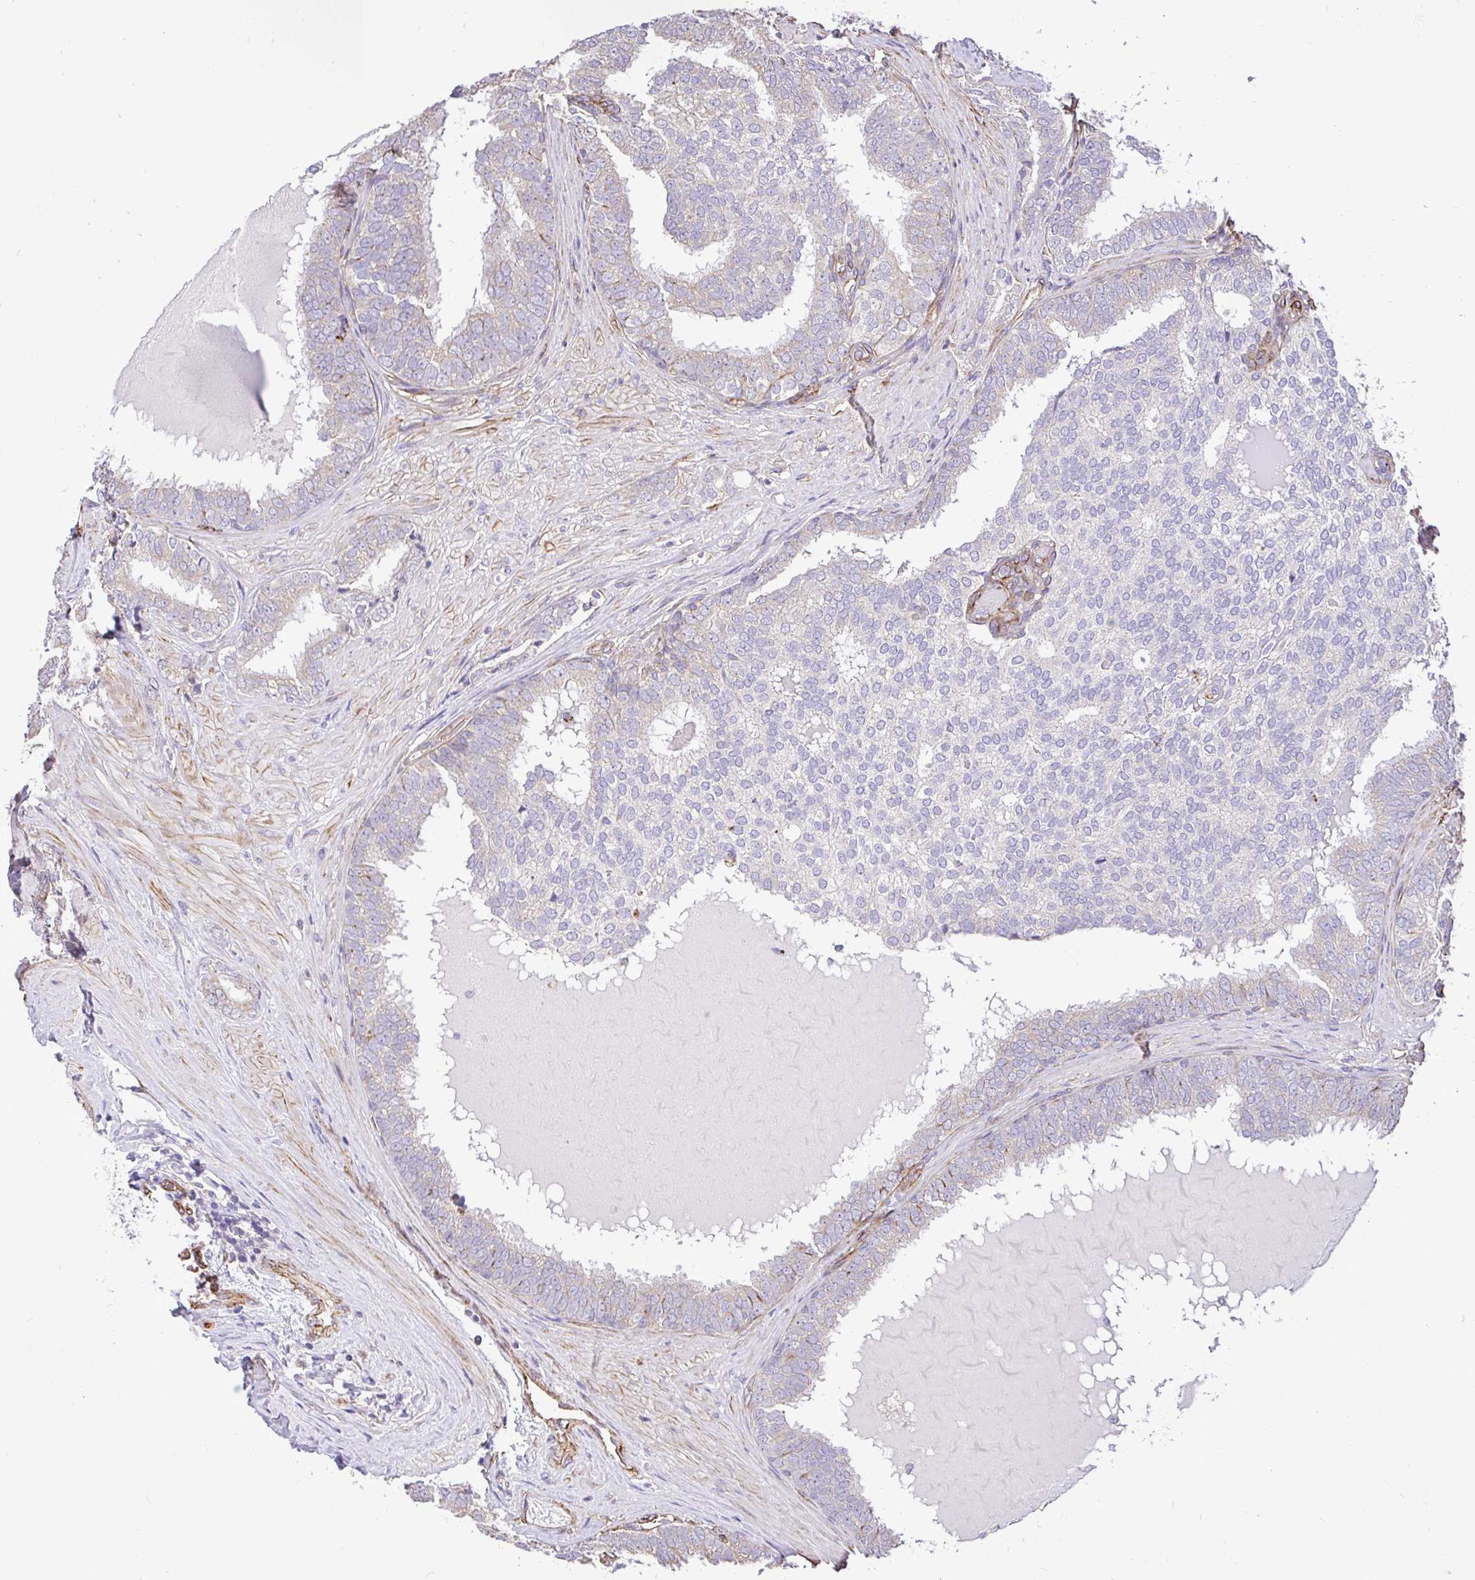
{"staining": {"intensity": "negative", "quantity": "none", "location": "none"}, "tissue": "prostate cancer", "cell_type": "Tumor cells", "image_type": "cancer", "snomed": [{"axis": "morphology", "description": "Adenocarcinoma, High grade"}, {"axis": "topography", "description": "Prostate"}], "caption": "Immunohistochemical staining of human prostate cancer exhibits no significant staining in tumor cells. The staining was performed using DAB to visualize the protein expression in brown, while the nuclei were stained in blue with hematoxylin (Magnification: 20x).", "gene": "PTPRK", "patient": {"sex": "male", "age": 72}}